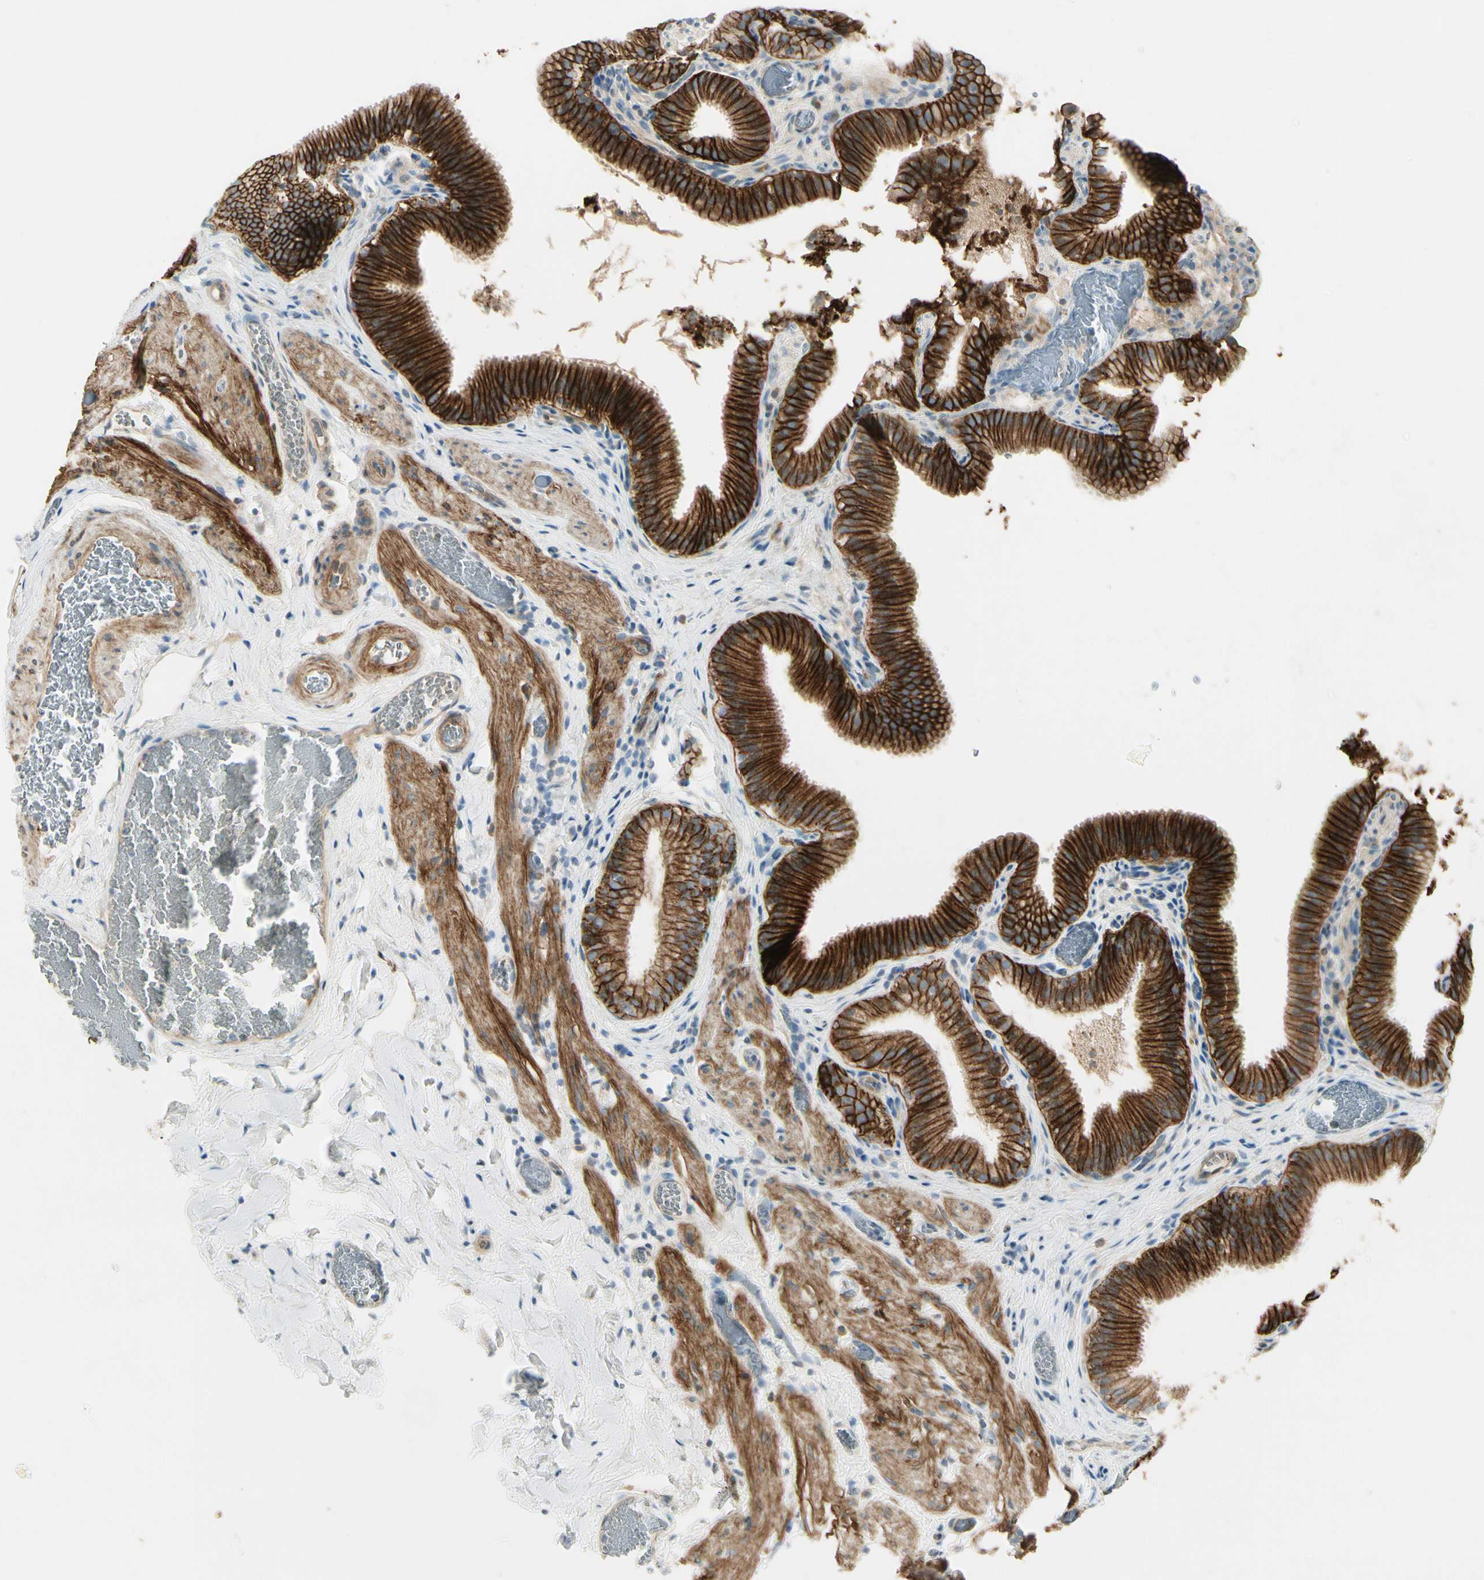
{"staining": {"intensity": "strong", "quantity": ">75%", "location": "cytoplasmic/membranous"}, "tissue": "gallbladder", "cell_type": "Glandular cells", "image_type": "normal", "snomed": [{"axis": "morphology", "description": "Normal tissue, NOS"}, {"axis": "topography", "description": "Gallbladder"}], "caption": "Immunohistochemistry (IHC) (DAB (3,3'-diaminobenzidine)) staining of benign human gallbladder displays strong cytoplasmic/membranous protein expression in about >75% of glandular cells.", "gene": "ITGA3", "patient": {"sex": "male", "age": 54}}